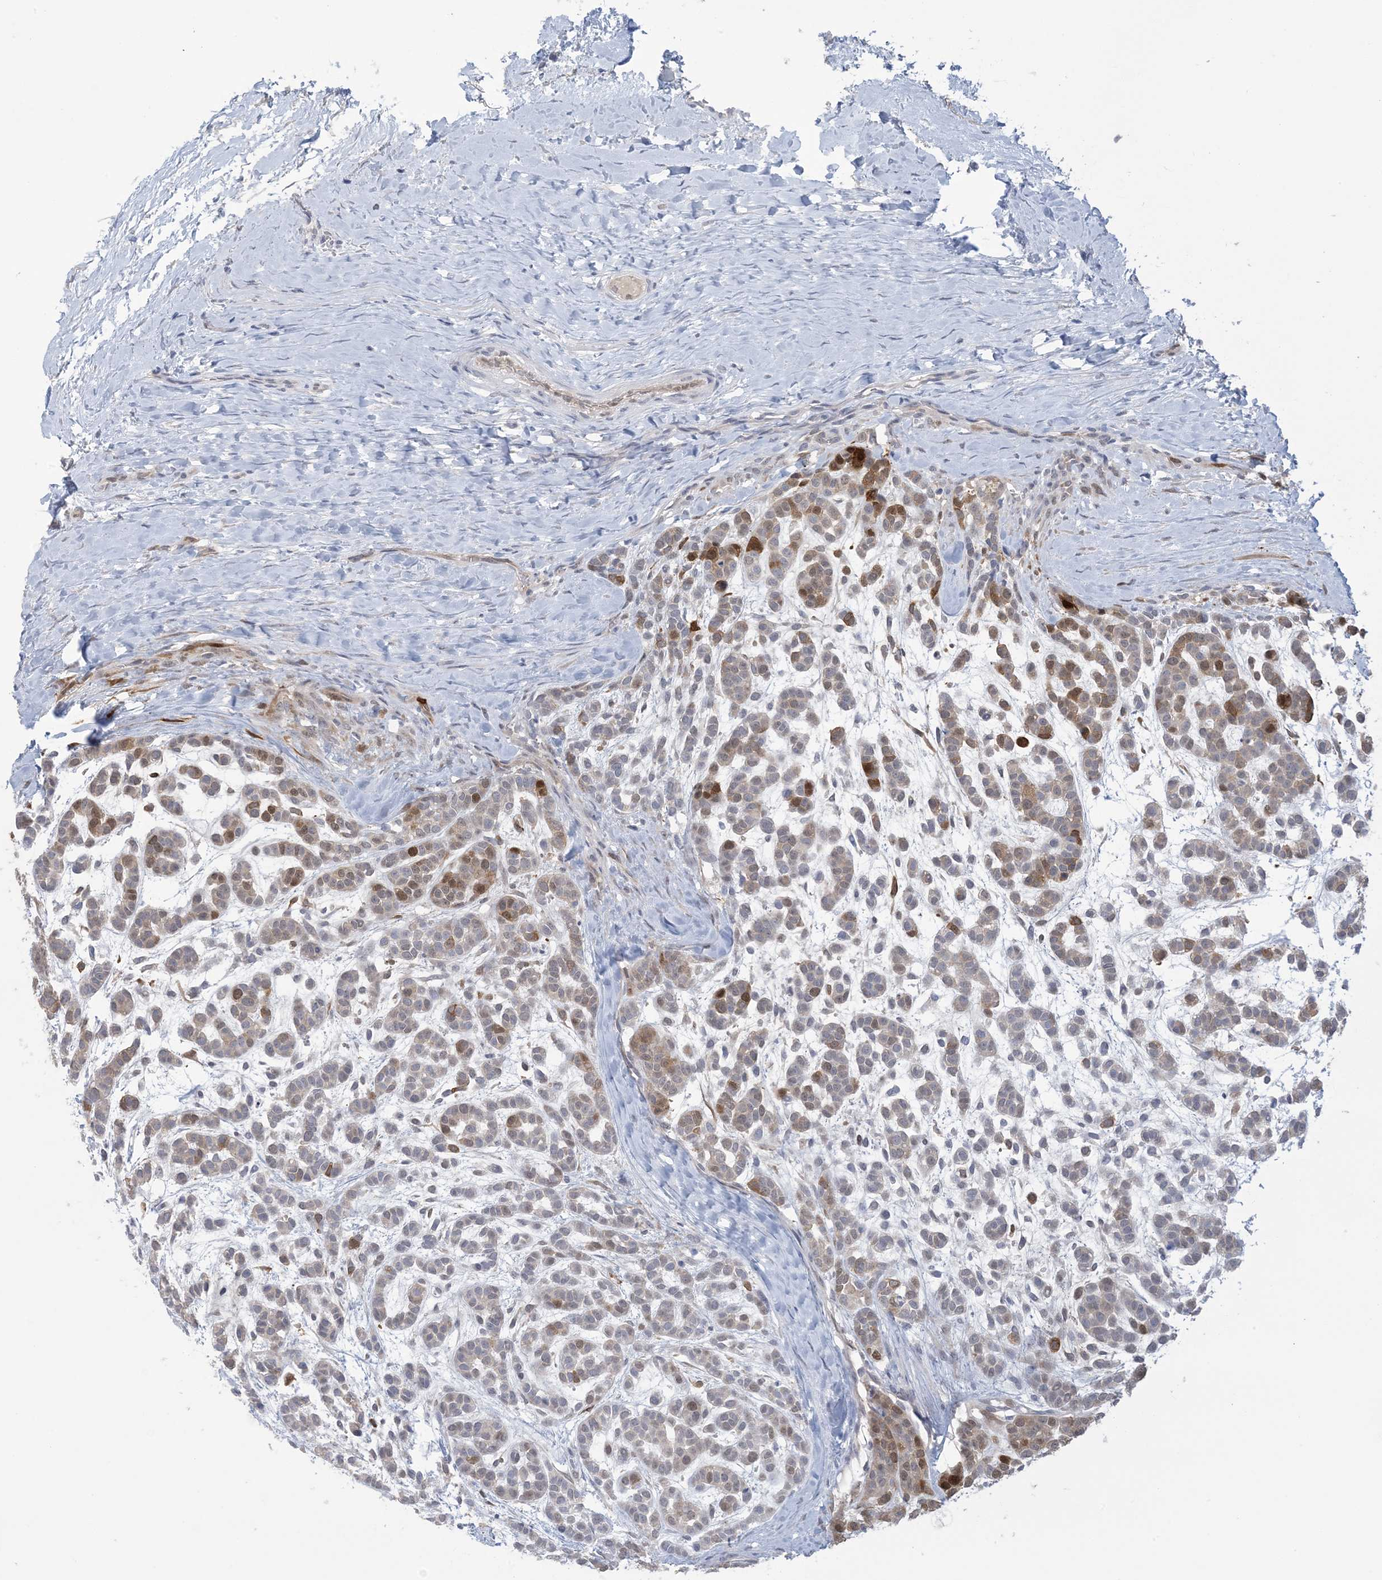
{"staining": {"intensity": "moderate", "quantity": "<25%", "location": "cytoplasmic/membranous,nuclear"}, "tissue": "head and neck cancer", "cell_type": "Tumor cells", "image_type": "cancer", "snomed": [{"axis": "morphology", "description": "Adenocarcinoma, NOS"}, {"axis": "morphology", "description": "Adenoma, NOS"}, {"axis": "topography", "description": "Head-Neck"}], "caption": "Immunohistochemical staining of human head and neck adenocarcinoma demonstrates moderate cytoplasmic/membranous and nuclear protein staining in approximately <25% of tumor cells.", "gene": "HMGCS1", "patient": {"sex": "female", "age": 55}}